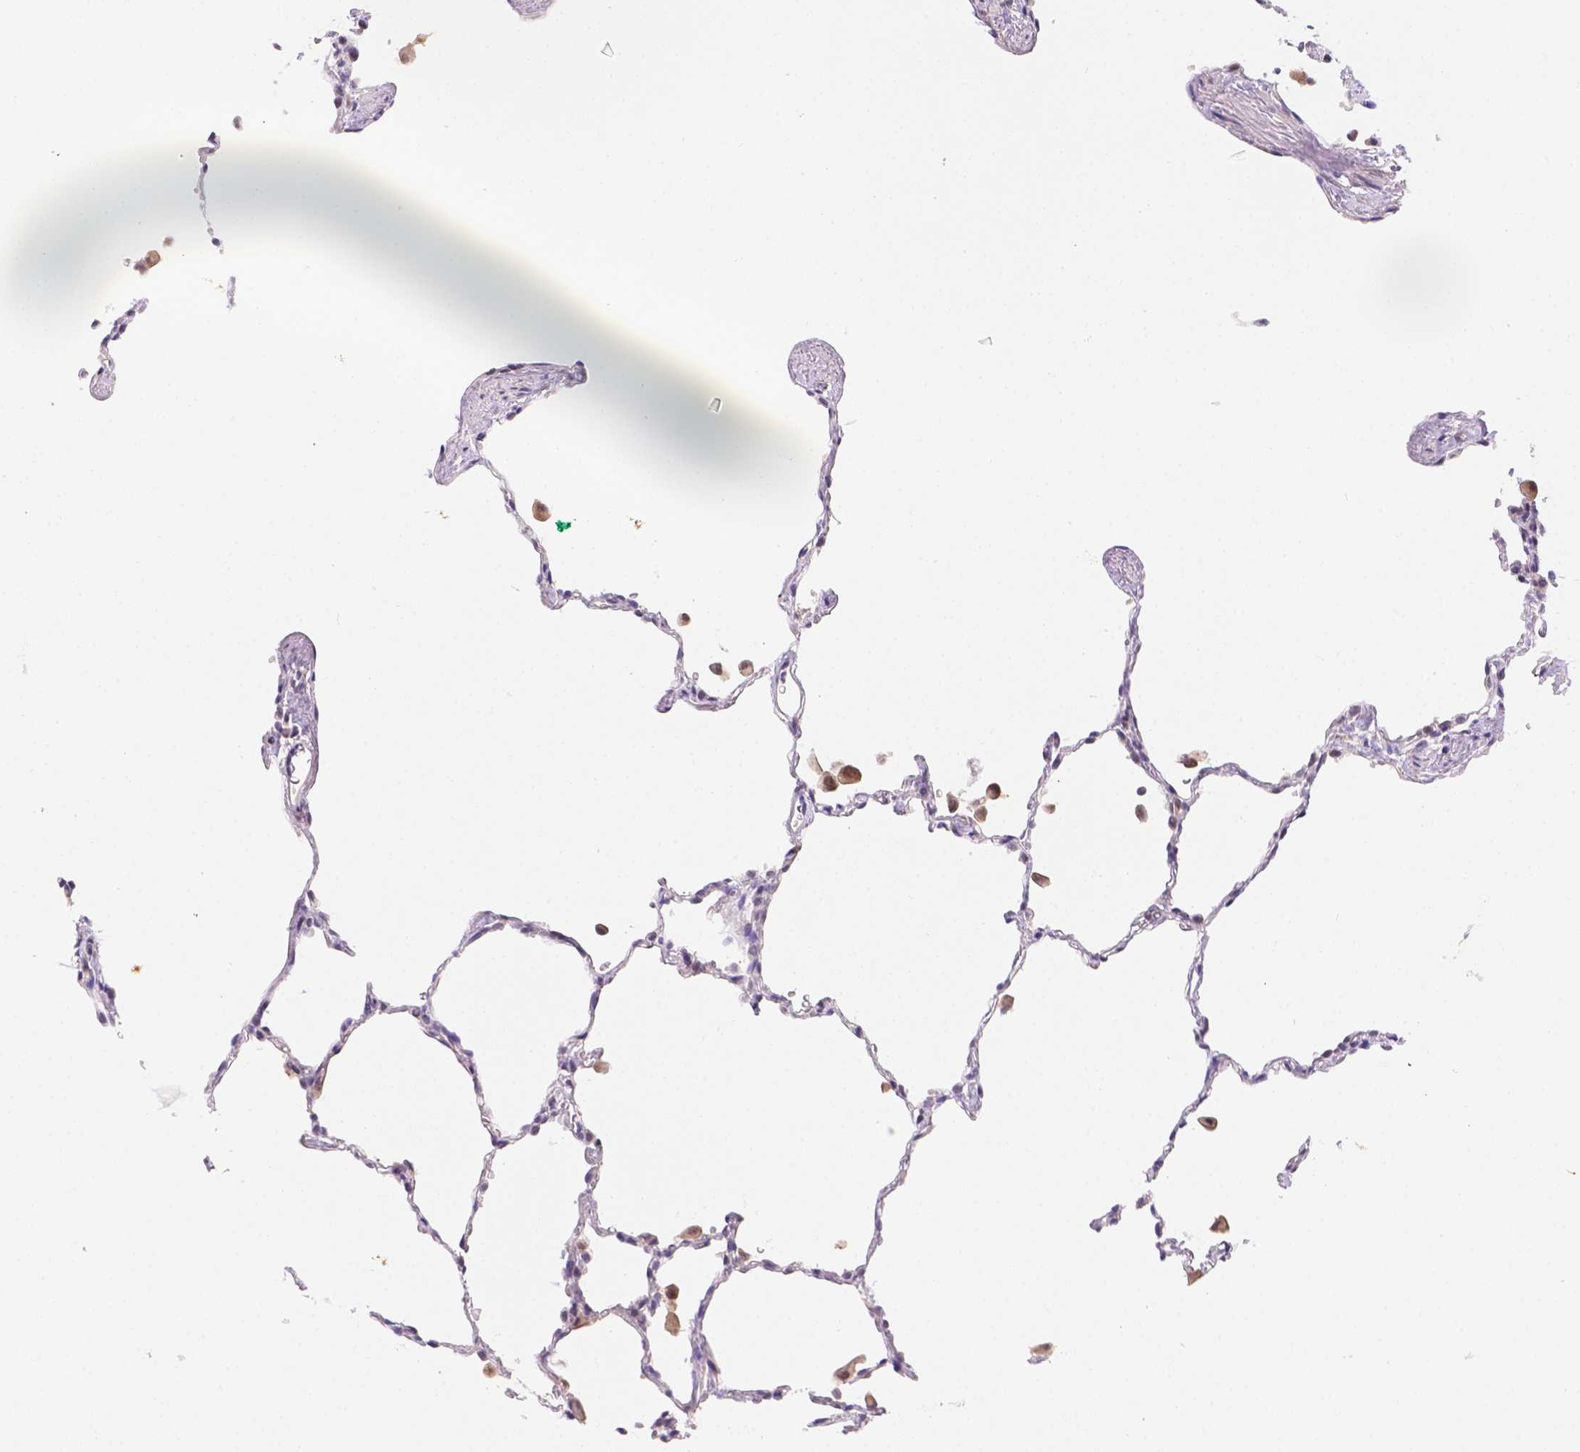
{"staining": {"intensity": "negative", "quantity": "none", "location": "none"}, "tissue": "lung", "cell_type": "Alveolar cells", "image_type": "normal", "snomed": [{"axis": "morphology", "description": "Normal tissue, NOS"}, {"axis": "topography", "description": "Lung"}], "caption": "Protein analysis of normal lung demonstrates no significant expression in alveolar cells. Brightfield microscopy of immunohistochemistry stained with DAB (3,3'-diaminobenzidine) (brown) and hematoxylin (blue), captured at high magnification.", "gene": "NXPE2", "patient": {"sex": "female", "age": 47}}